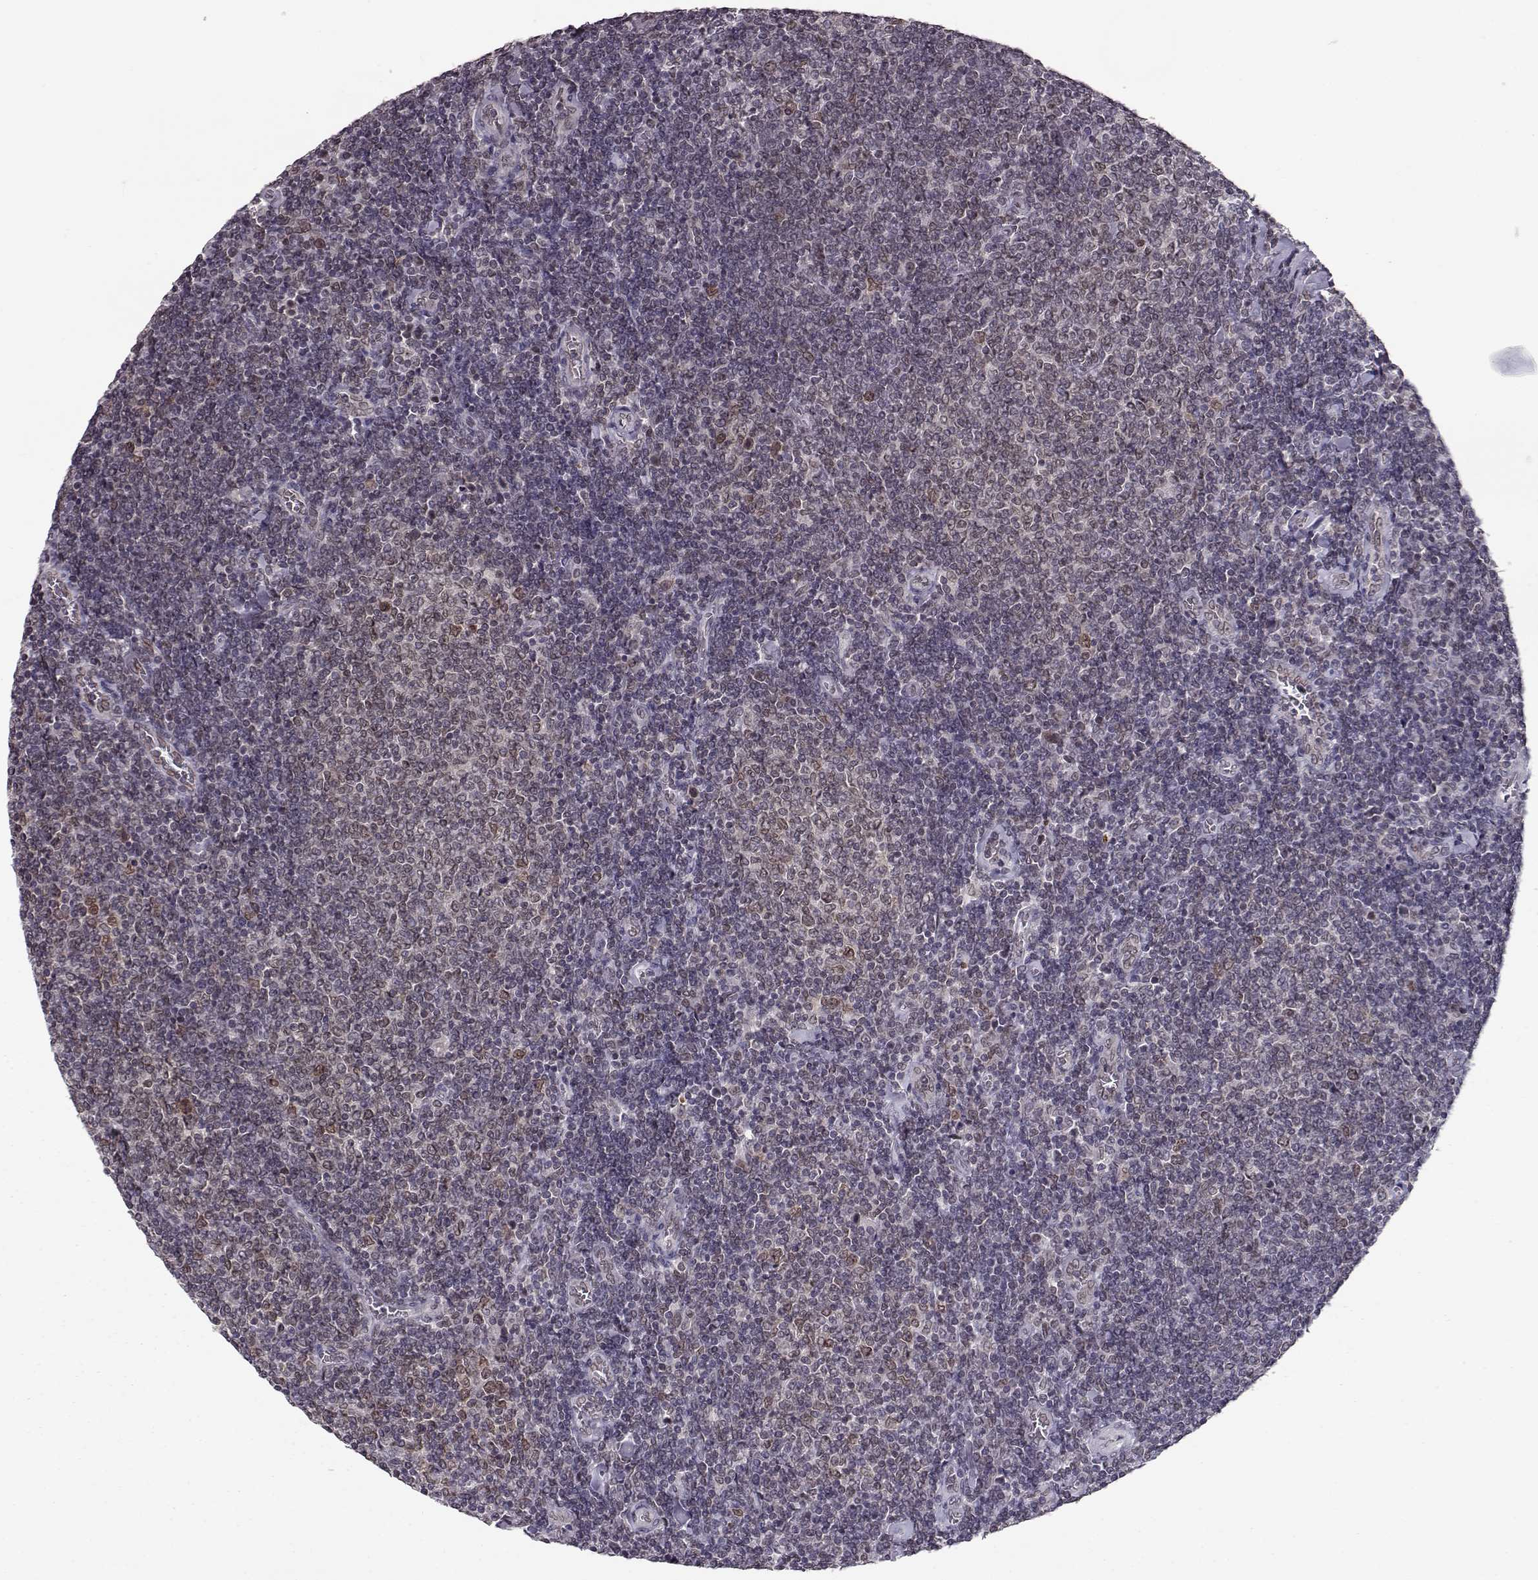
{"staining": {"intensity": "negative", "quantity": "none", "location": "none"}, "tissue": "lymphoma", "cell_type": "Tumor cells", "image_type": "cancer", "snomed": [{"axis": "morphology", "description": "Malignant lymphoma, non-Hodgkin's type, Low grade"}, {"axis": "topography", "description": "Lymph node"}], "caption": "Immunohistochemistry (IHC) micrograph of human malignant lymphoma, non-Hodgkin's type (low-grade) stained for a protein (brown), which reveals no expression in tumor cells.", "gene": "NUP37", "patient": {"sex": "male", "age": 52}}